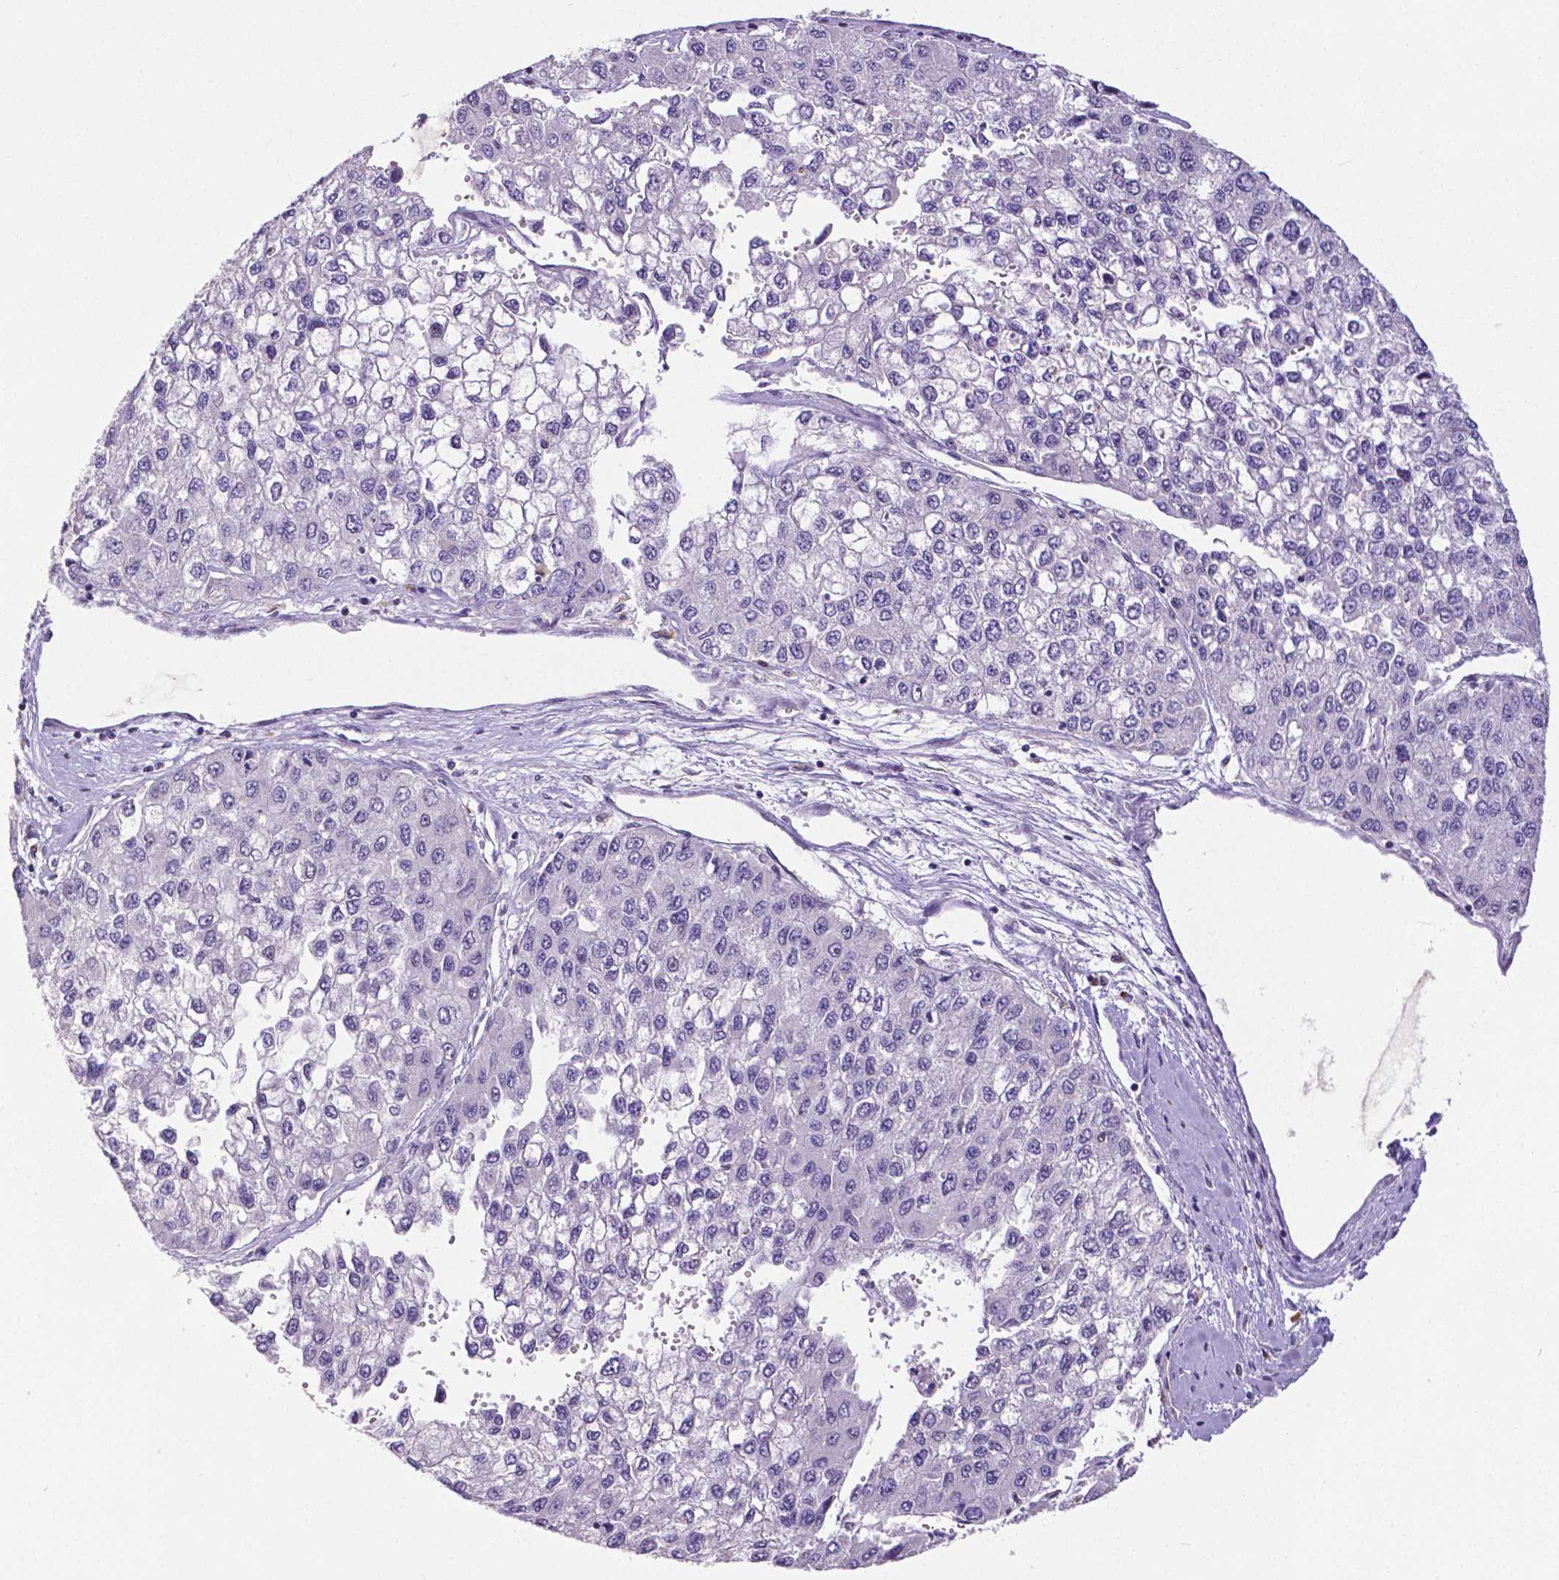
{"staining": {"intensity": "negative", "quantity": "none", "location": "none"}, "tissue": "liver cancer", "cell_type": "Tumor cells", "image_type": "cancer", "snomed": [{"axis": "morphology", "description": "Carcinoma, Hepatocellular, NOS"}, {"axis": "topography", "description": "Liver"}], "caption": "Immunohistochemistry photomicrograph of human liver hepatocellular carcinoma stained for a protein (brown), which shows no positivity in tumor cells.", "gene": "ATRX", "patient": {"sex": "female", "age": 66}}